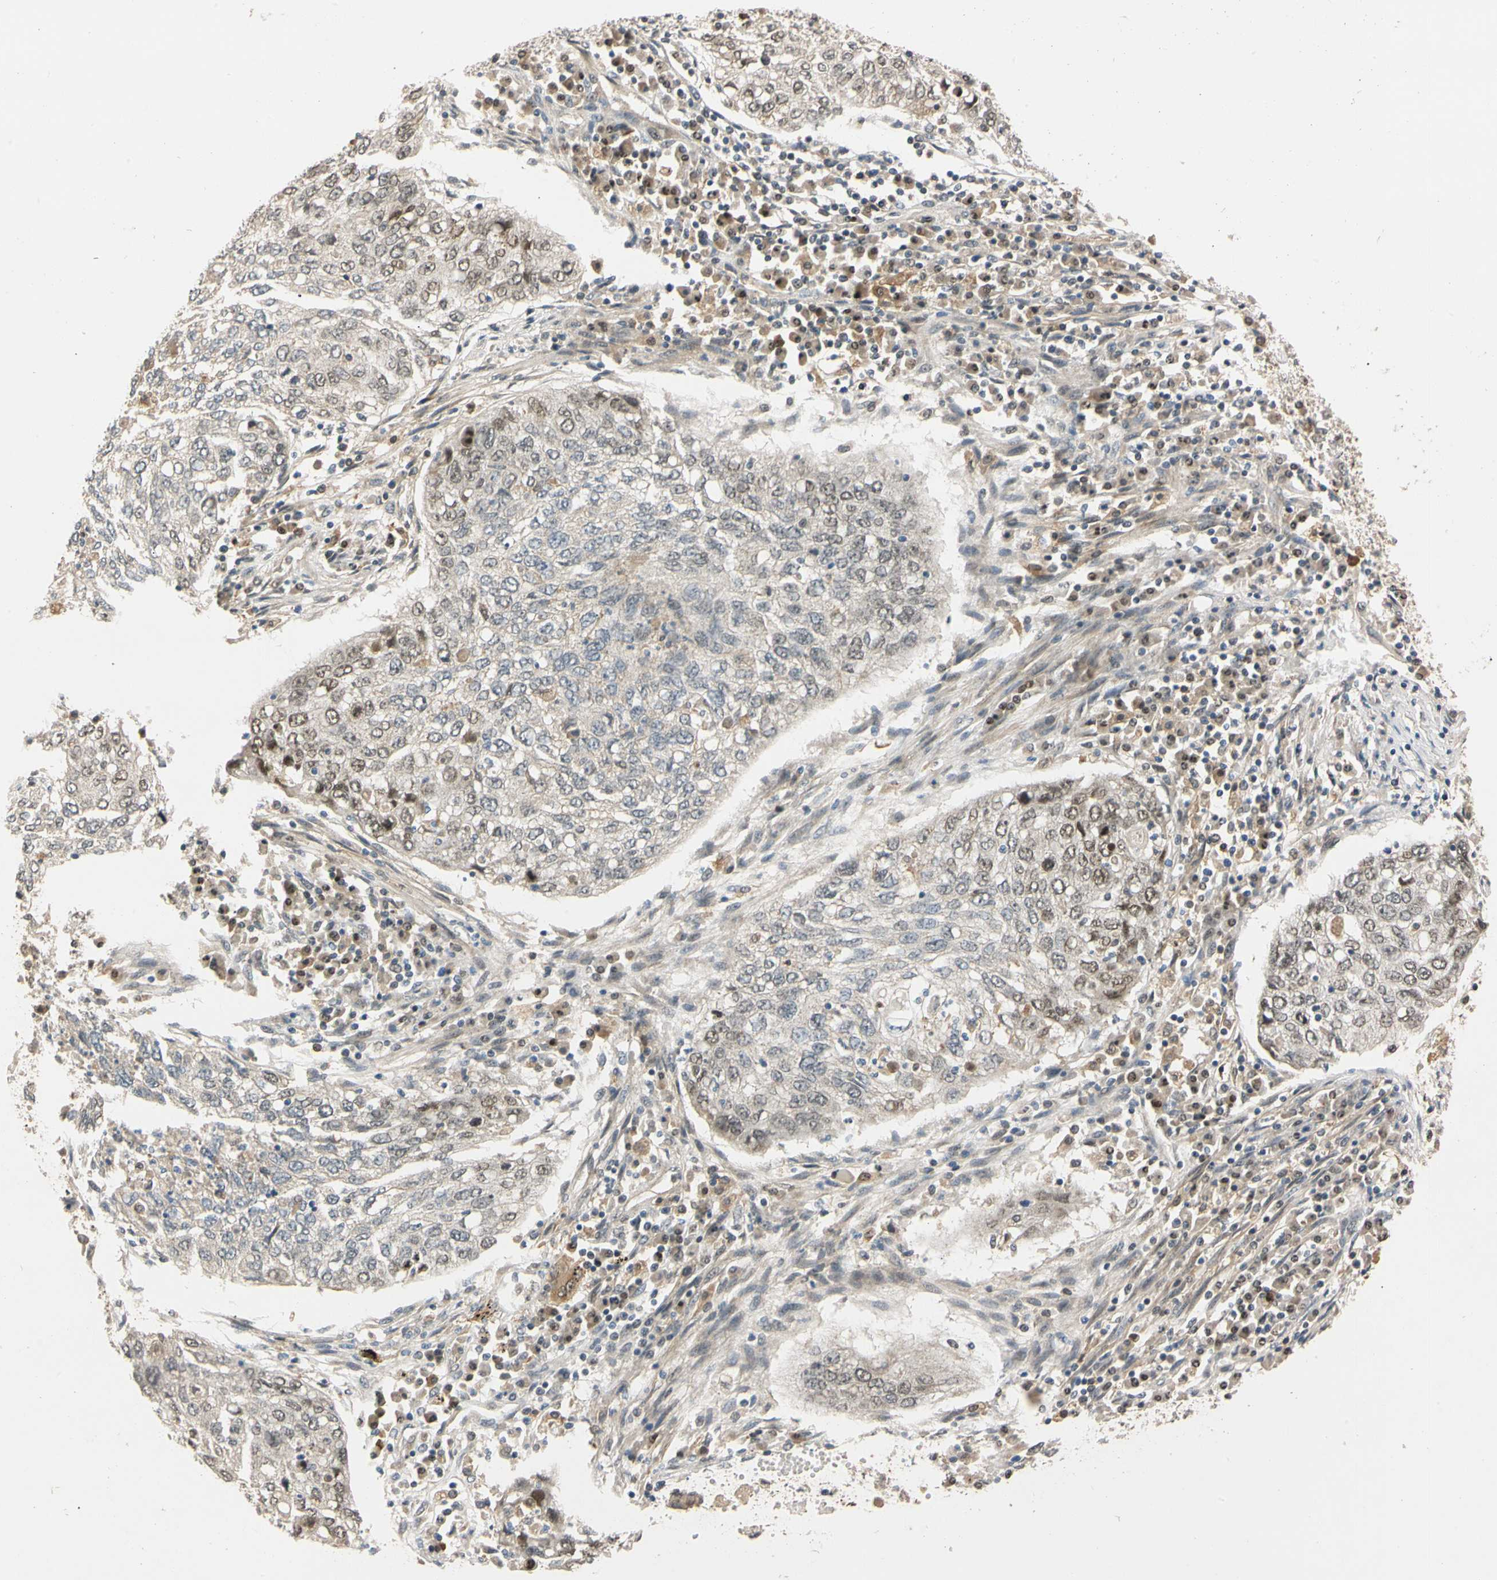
{"staining": {"intensity": "weak", "quantity": ">75%", "location": "cytoplasmic/membranous,nuclear"}, "tissue": "lung cancer", "cell_type": "Tumor cells", "image_type": "cancer", "snomed": [{"axis": "morphology", "description": "Squamous cell carcinoma, NOS"}, {"axis": "topography", "description": "Lung"}], "caption": "This photomicrograph displays immunohistochemistry staining of lung cancer (squamous cell carcinoma), with low weak cytoplasmic/membranous and nuclear staining in approximately >75% of tumor cells.", "gene": "RIOX2", "patient": {"sex": "female", "age": 63}}